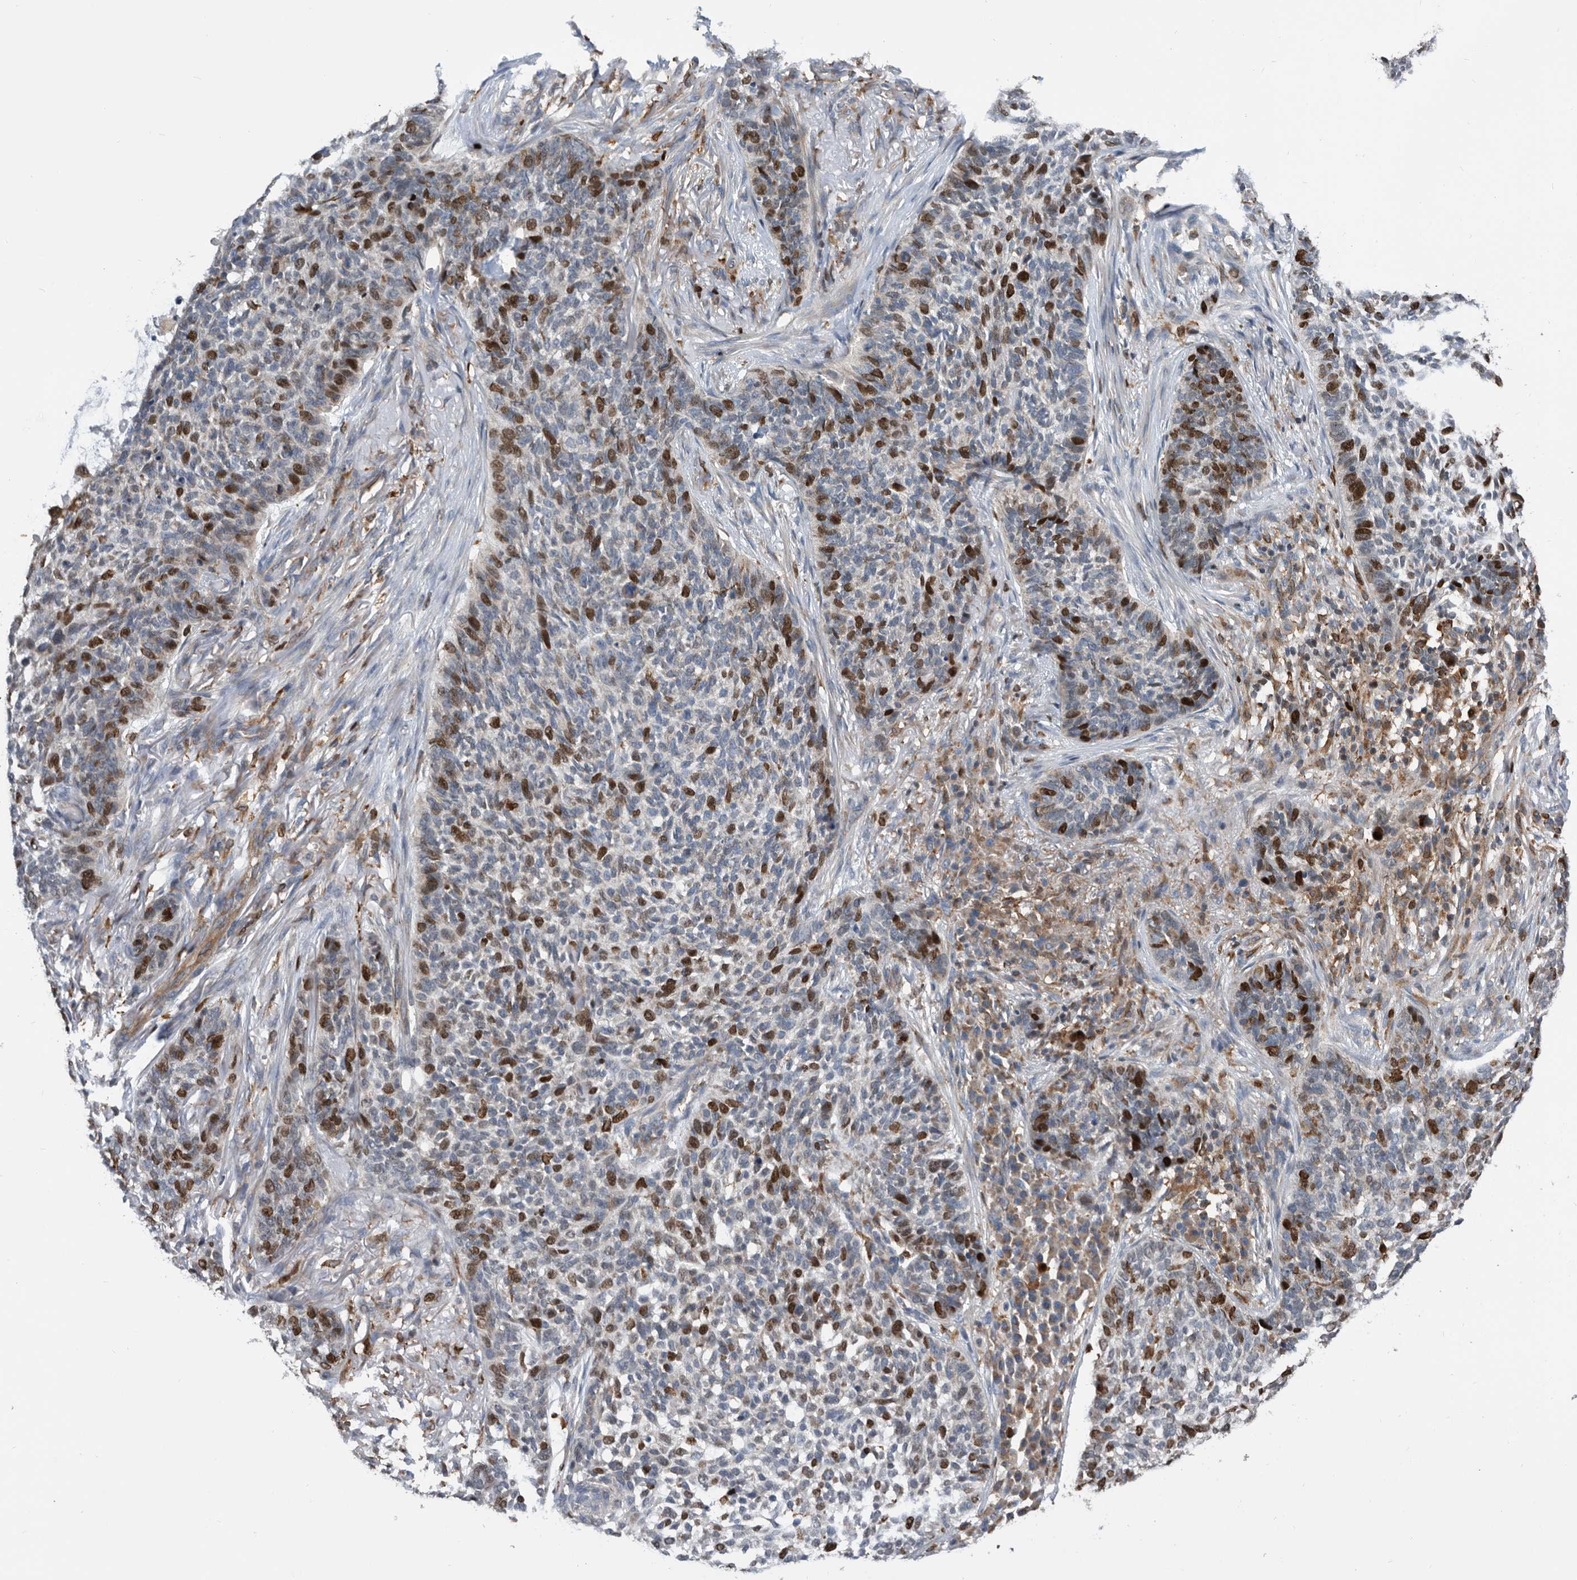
{"staining": {"intensity": "strong", "quantity": "25%-75%", "location": "nuclear"}, "tissue": "skin cancer", "cell_type": "Tumor cells", "image_type": "cancer", "snomed": [{"axis": "morphology", "description": "Basal cell carcinoma"}, {"axis": "topography", "description": "Skin"}], "caption": "This photomicrograph shows IHC staining of human skin cancer (basal cell carcinoma), with high strong nuclear expression in approximately 25%-75% of tumor cells.", "gene": "ATAD2", "patient": {"sex": "male", "age": 85}}